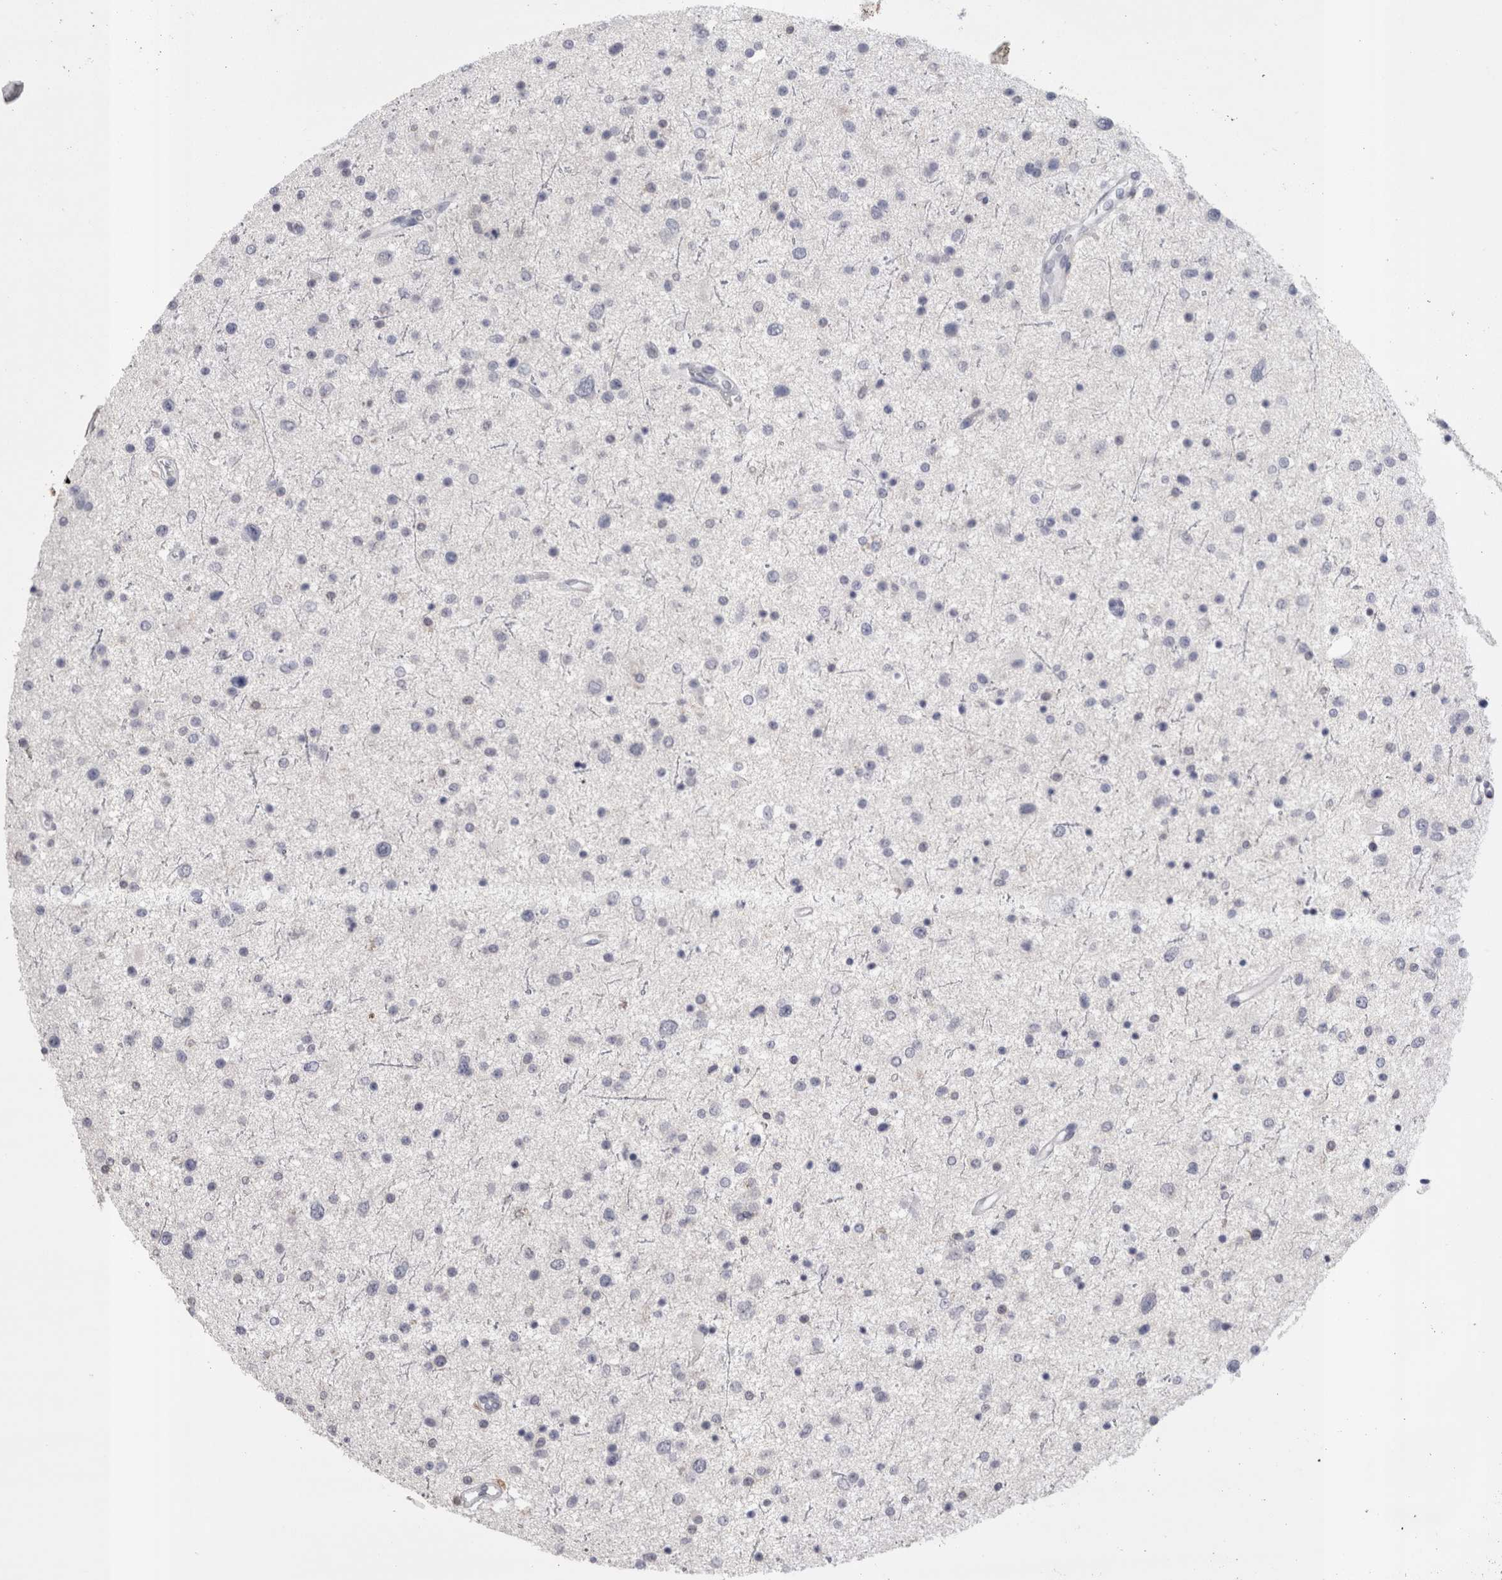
{"staining": {"intensity": "negative", "quantity": "none", "location": "none"}, "tissue": "glioma", "cell_type": "Tumor cells", "image_type": "cancer", "snomed": [{"axis": "morphology", "description": "Glioma, malignant, Low grade"}, {"axis": "topography", "description": "Brain"}], "caption": "Histopathology image shows no significant protein positivity in tumor cells of malignant glioma (low-grade).", "gene": "SUCNR1", "patient": {"sex": "female", "age": 37}}